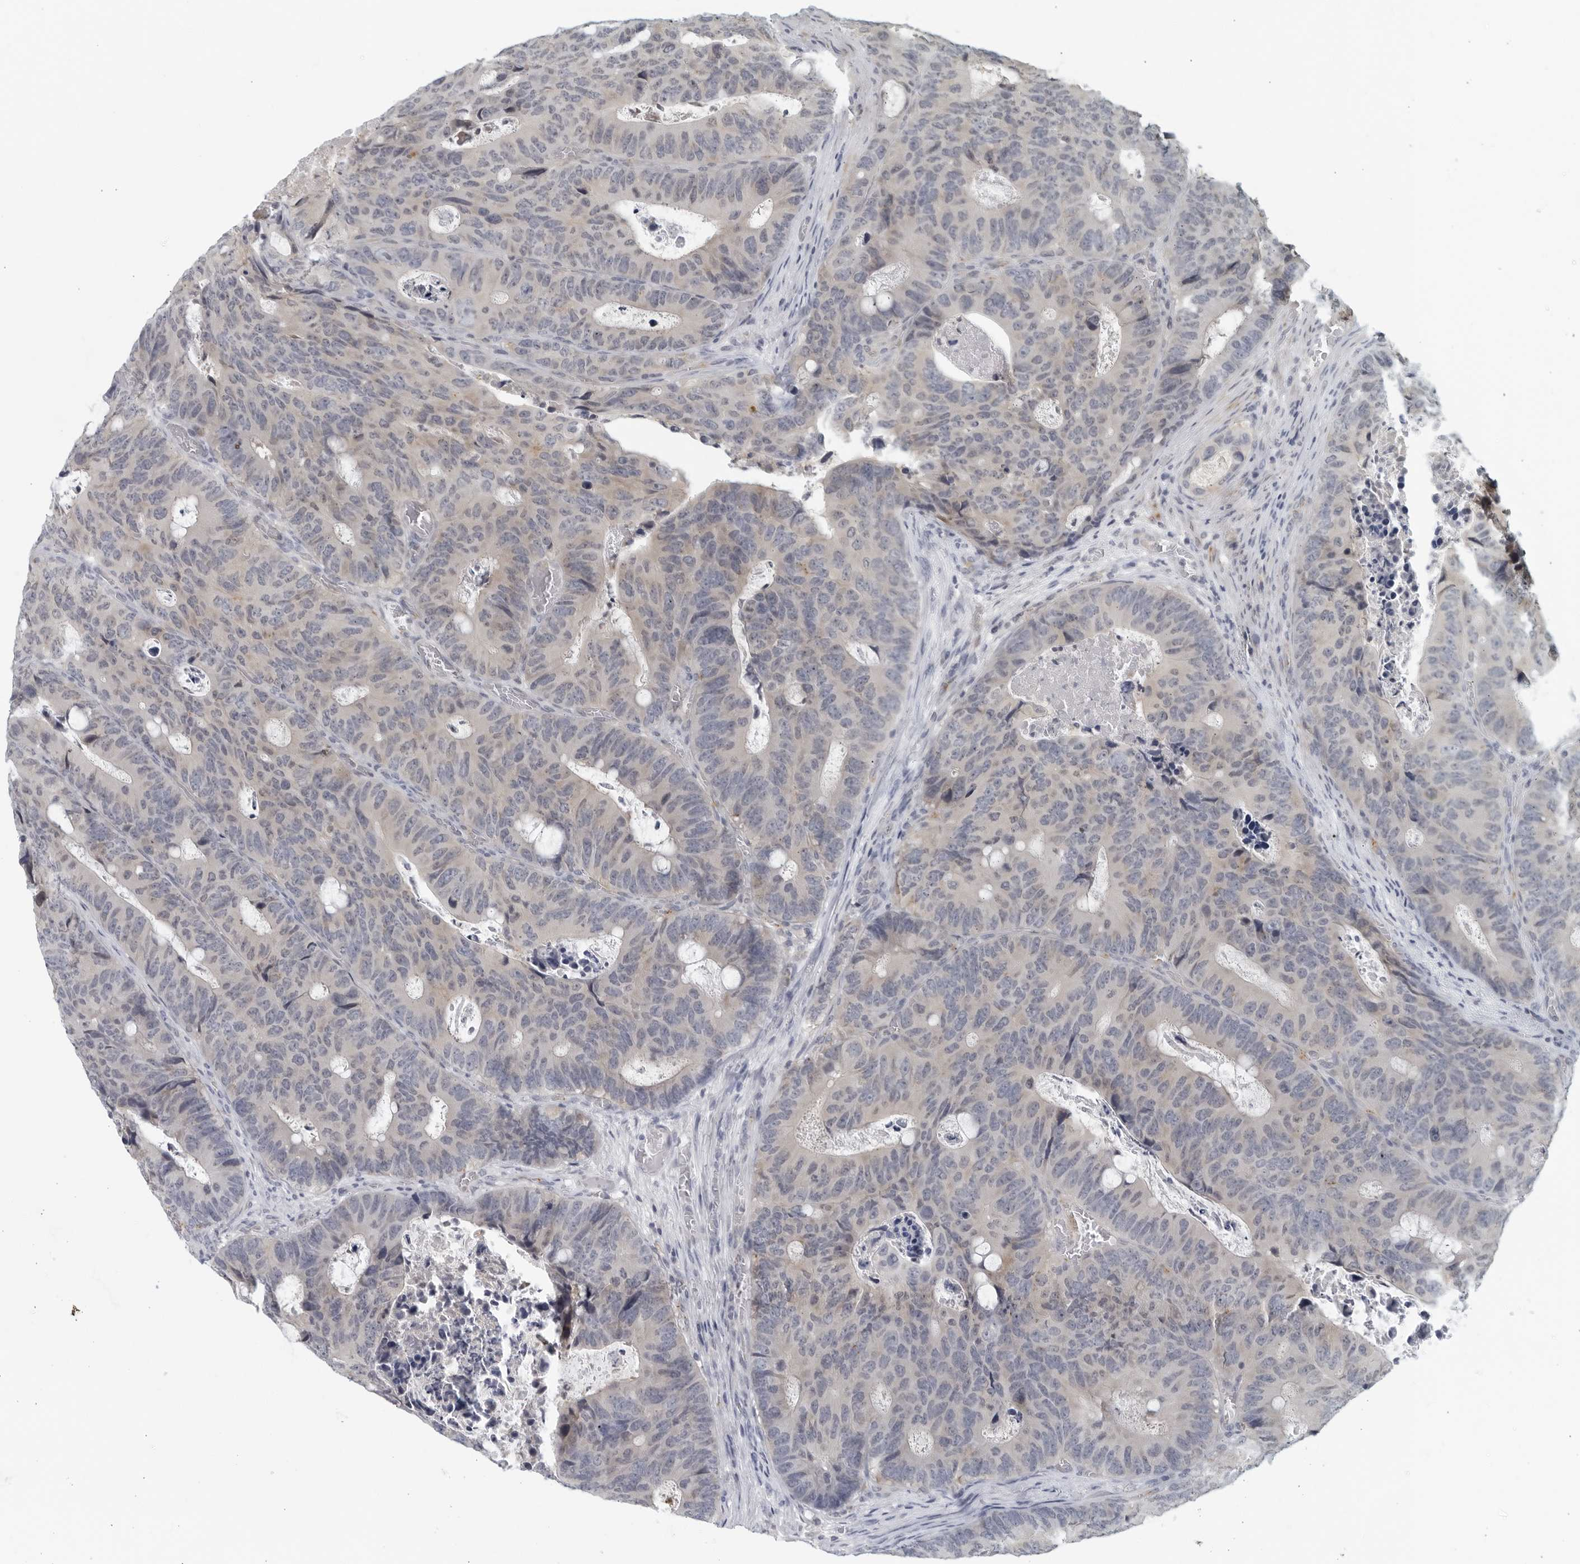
{"staining": {"intensity": "negative", "quantity": "none", "location": "none"}, "tissue": "colorectal cancer", "cell_type": "Tumor cells", "image_type": "cancer", "snomed": [{"axis": "morphology", "description": "Adenocarcinoma, NOS"}, {"axis": "topography", "description": "Colon"}], "caption": "There is no significant staining in tumor cells of colorectal adenocarcinoma.", "gene": "MATN1", "patient": {"sex": "male", "age": 87}}